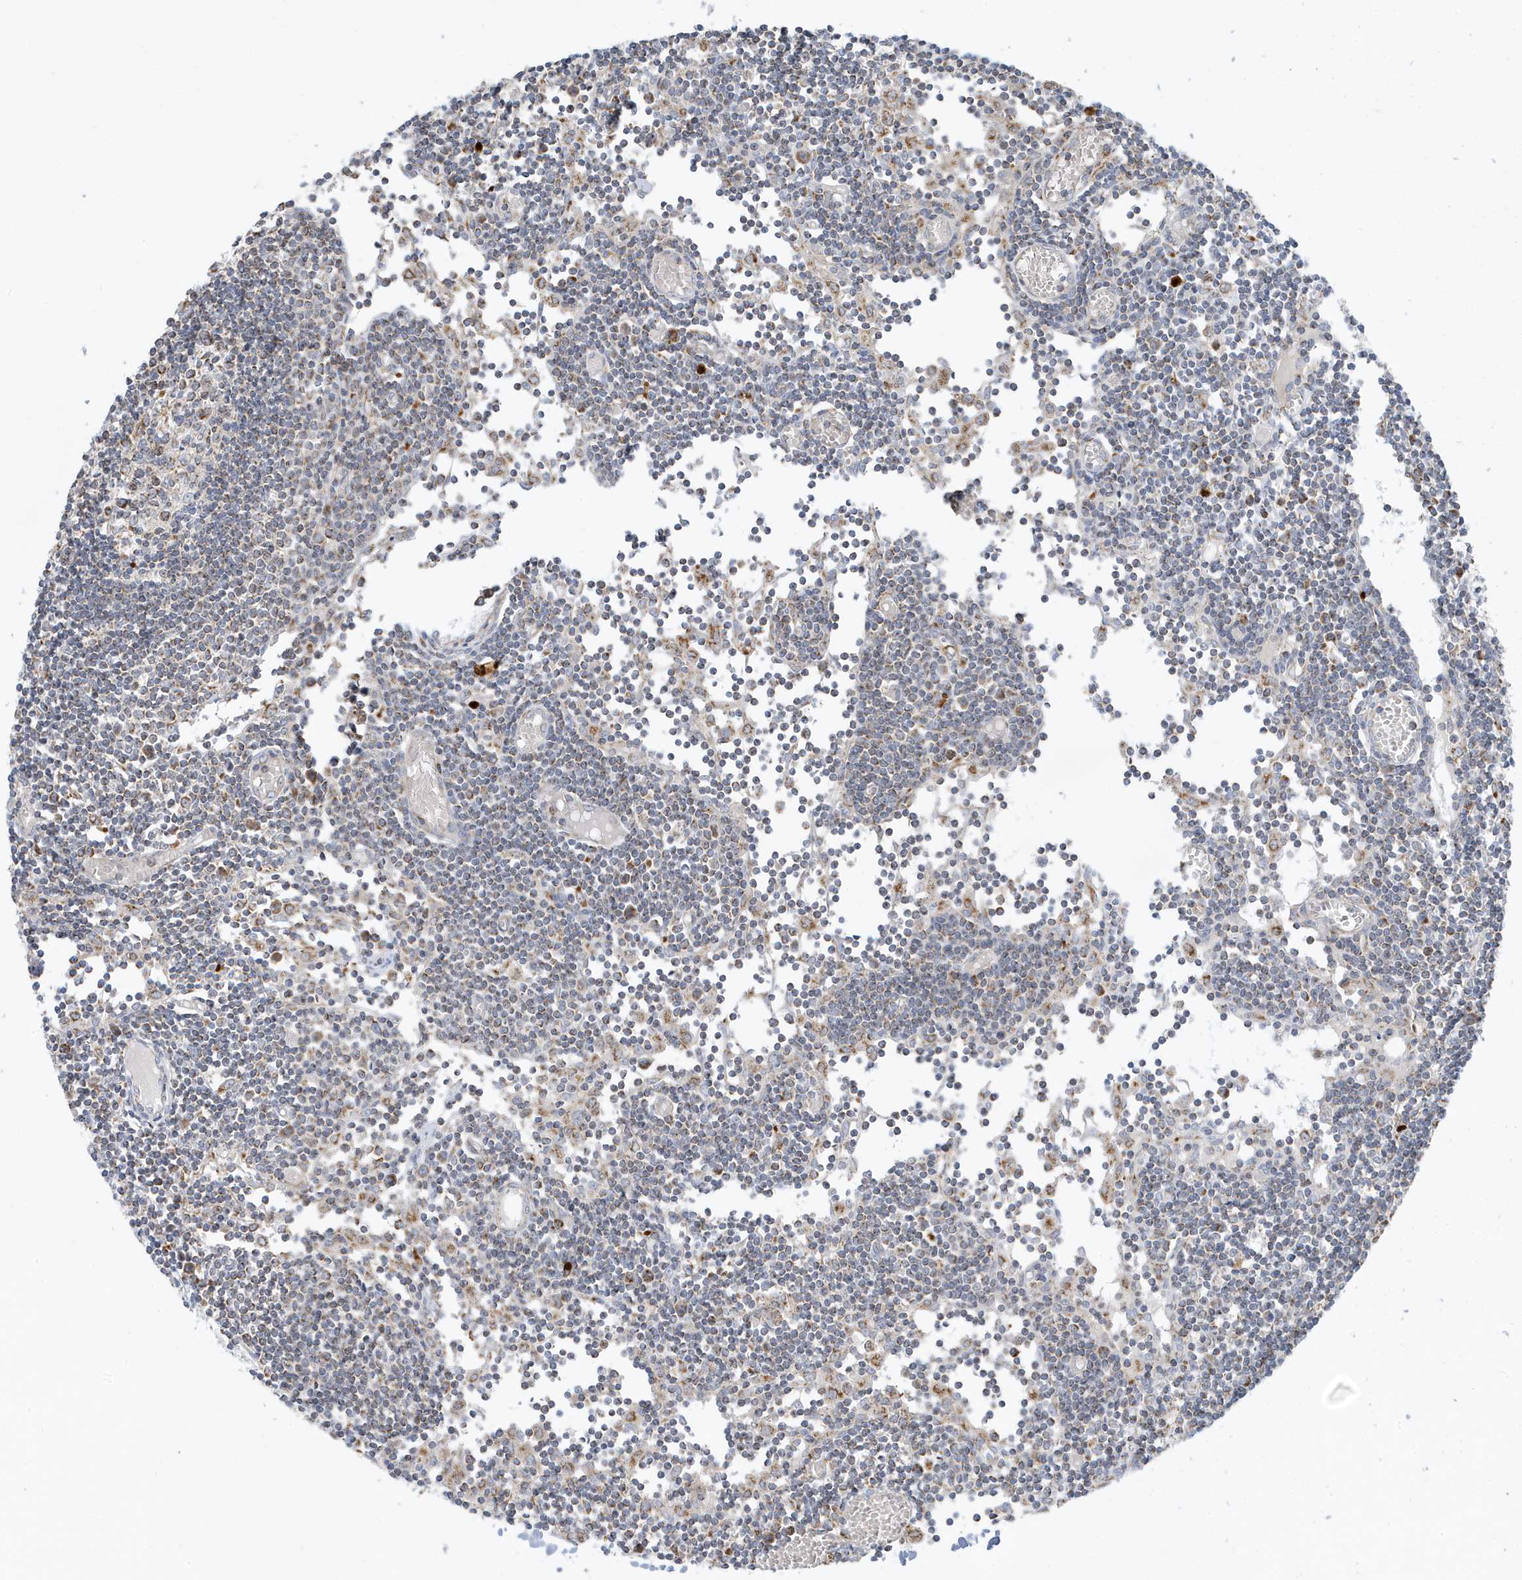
{"staining": {"intensity": "moderate", "quantity": ">75%", "location": "cytoplasmic/membranous"}, "tissue": "lymph node", "cell_type": "Germinal center cells", "image_type": "normal", "snomed": [{"axis": "morphology", "description": "Normal tissue, NOS"}, {"axis": "topography", "description": "Lymph node"}], "caption": "The photomicrograph demonstrates staining of benign lymph node, revealing moderate cytoplasmic/membranous protein expression (brown color) within germinal center cells. The protein is stained brown, and the nuclei are stained in blue (DAB (3,3'-diaminobenzidine) IHC with brightfield microscopy, high magnification).", "gene": "ATP5ME", "patient": {"sex": "female", "age": 11}}